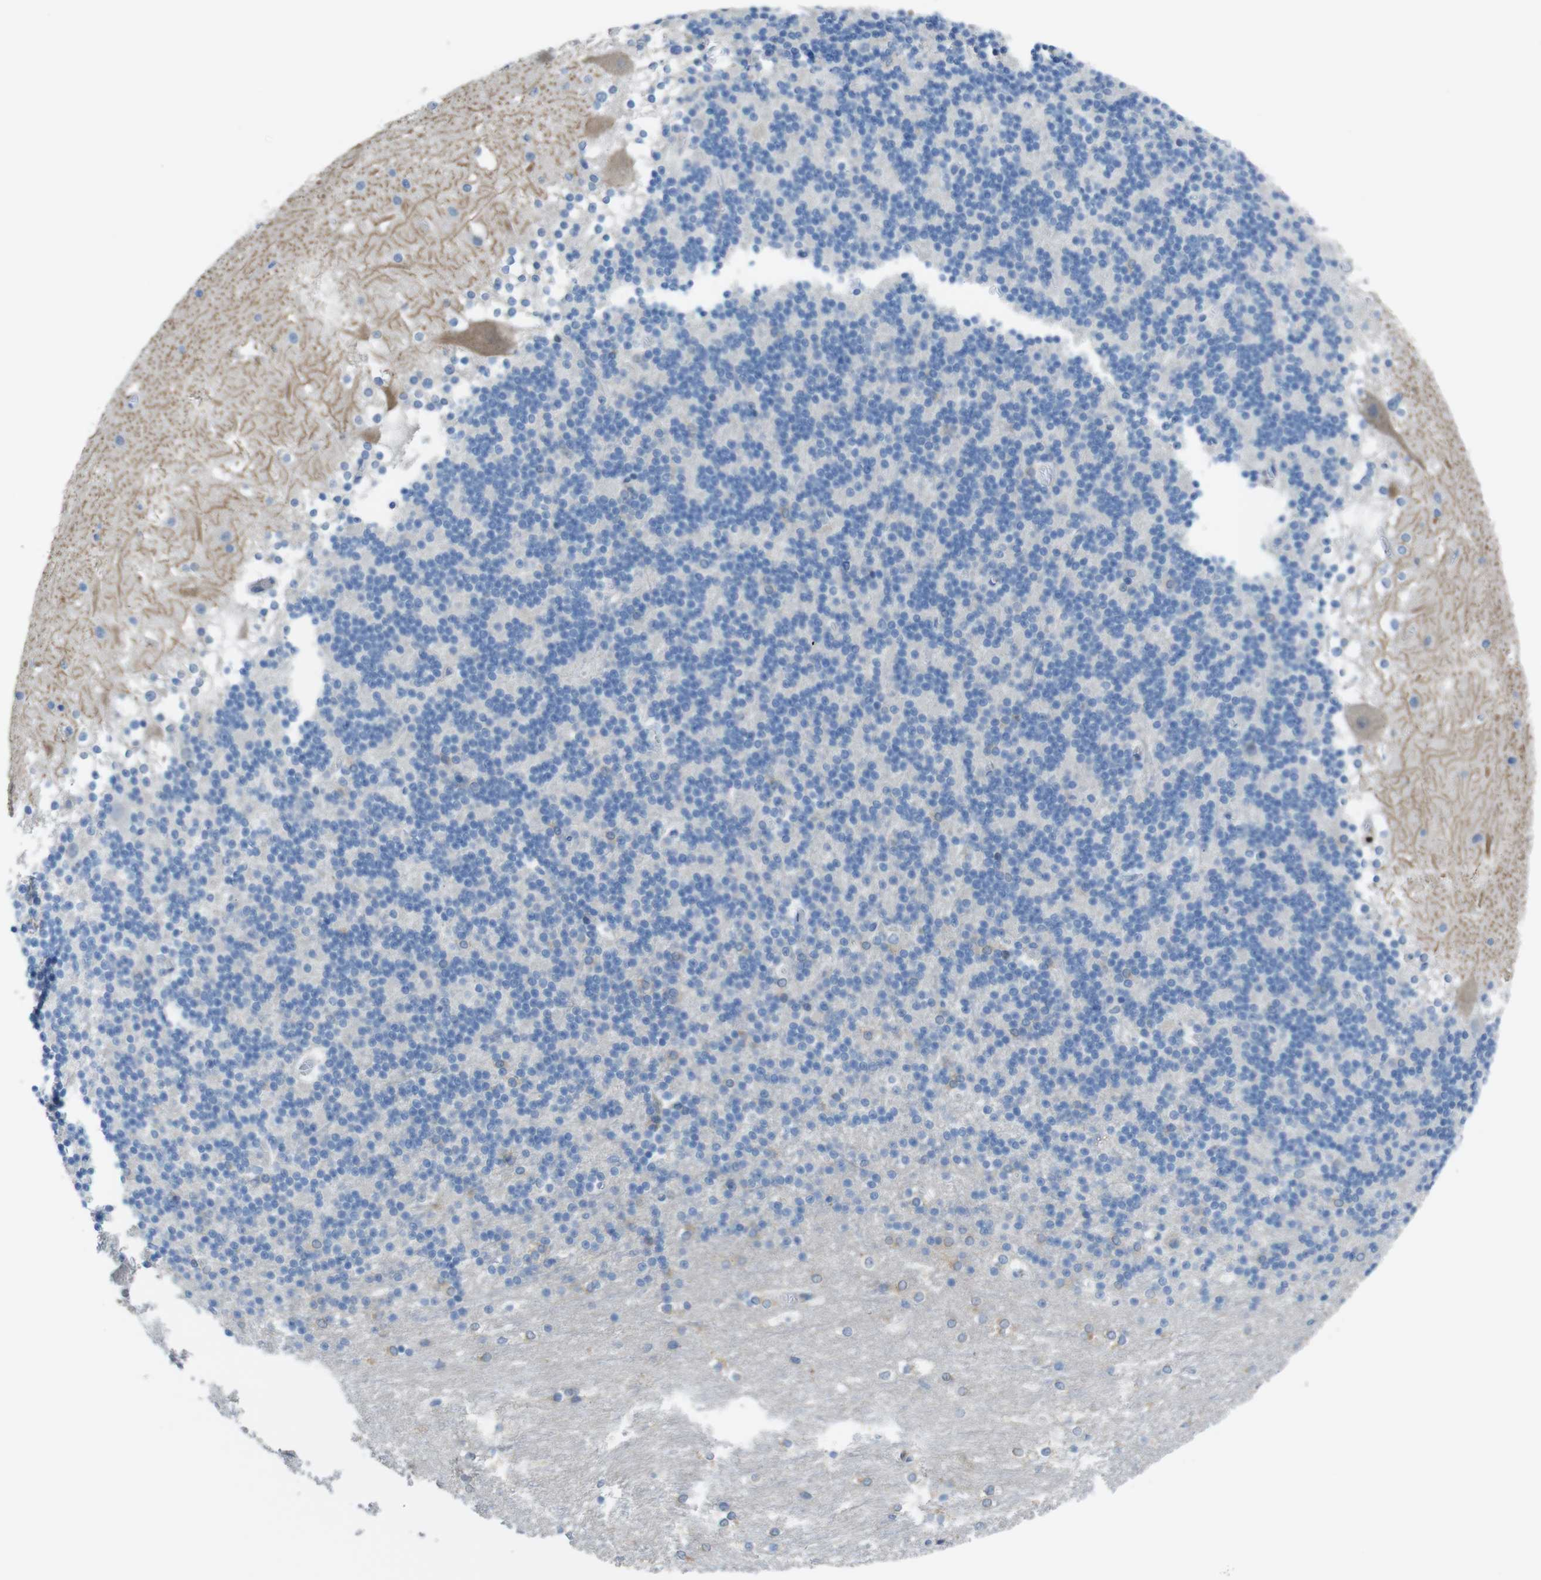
{"staining": {"intensity": "negative", "quantity": "none", "location": "none"}, "tissue": "cerebellum", "cell_type": "Cells in granular layer", "image_type": "normal", "snomed": [{"axis": "morphology", "description": "Normal tissue, NOS"}, {"axis": "topography", "description": "Cerebellum"}], "caption": "The histopathology image exhibits no significant staining in cells in granular layer of cerebellum. (DAB (3,3'-diaminobenzidine) immunohistochemistry, high magnification).", "gene": "CLMN", "patient": {"sex": "female", "age": 19}}